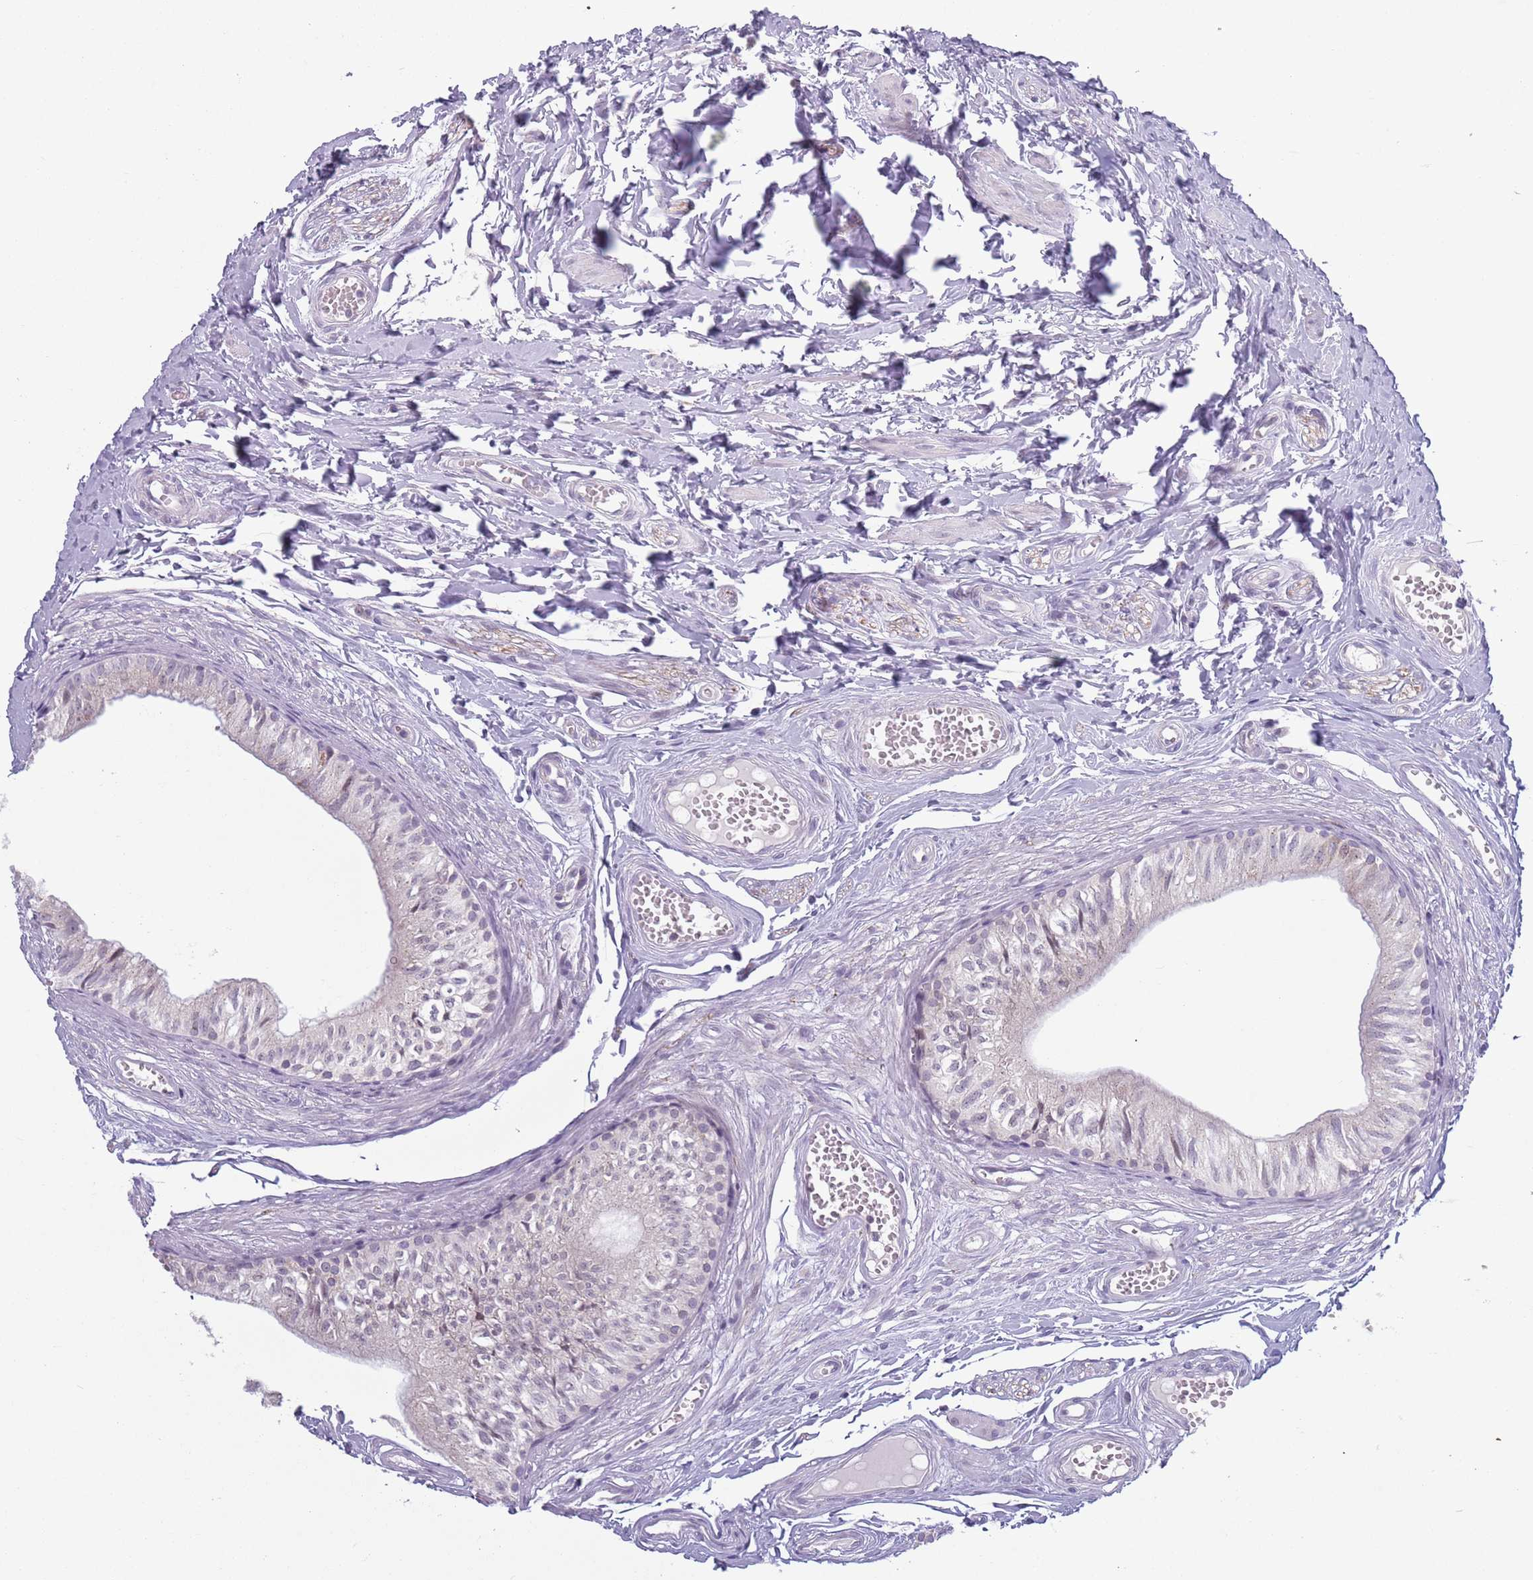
{"staining": {"intensity": "moderate", "quantity": "<25%", "location": "nuclear"}, "tissue": "epididymis", "cell_type": "Glandular cells", "image_type": "normal", "snomed": [{"axis": "morphology", "description": "Normal tissue, NOS"}, {"axis": "topography", "description": "Epididymis"}], "caption": "High-magnification brightfield microscopy of benign epididymis stained with DAB (brown) and counterstained with hematoxylin (blue). glandular cells exhibit moderate nuclear staining is identified in about<25% of cells. (brown staining indicates protein expression, while blue staining denotes nuclei).", "gene": "MRPL34", "patient": {"sex": "male", "age": 37}}